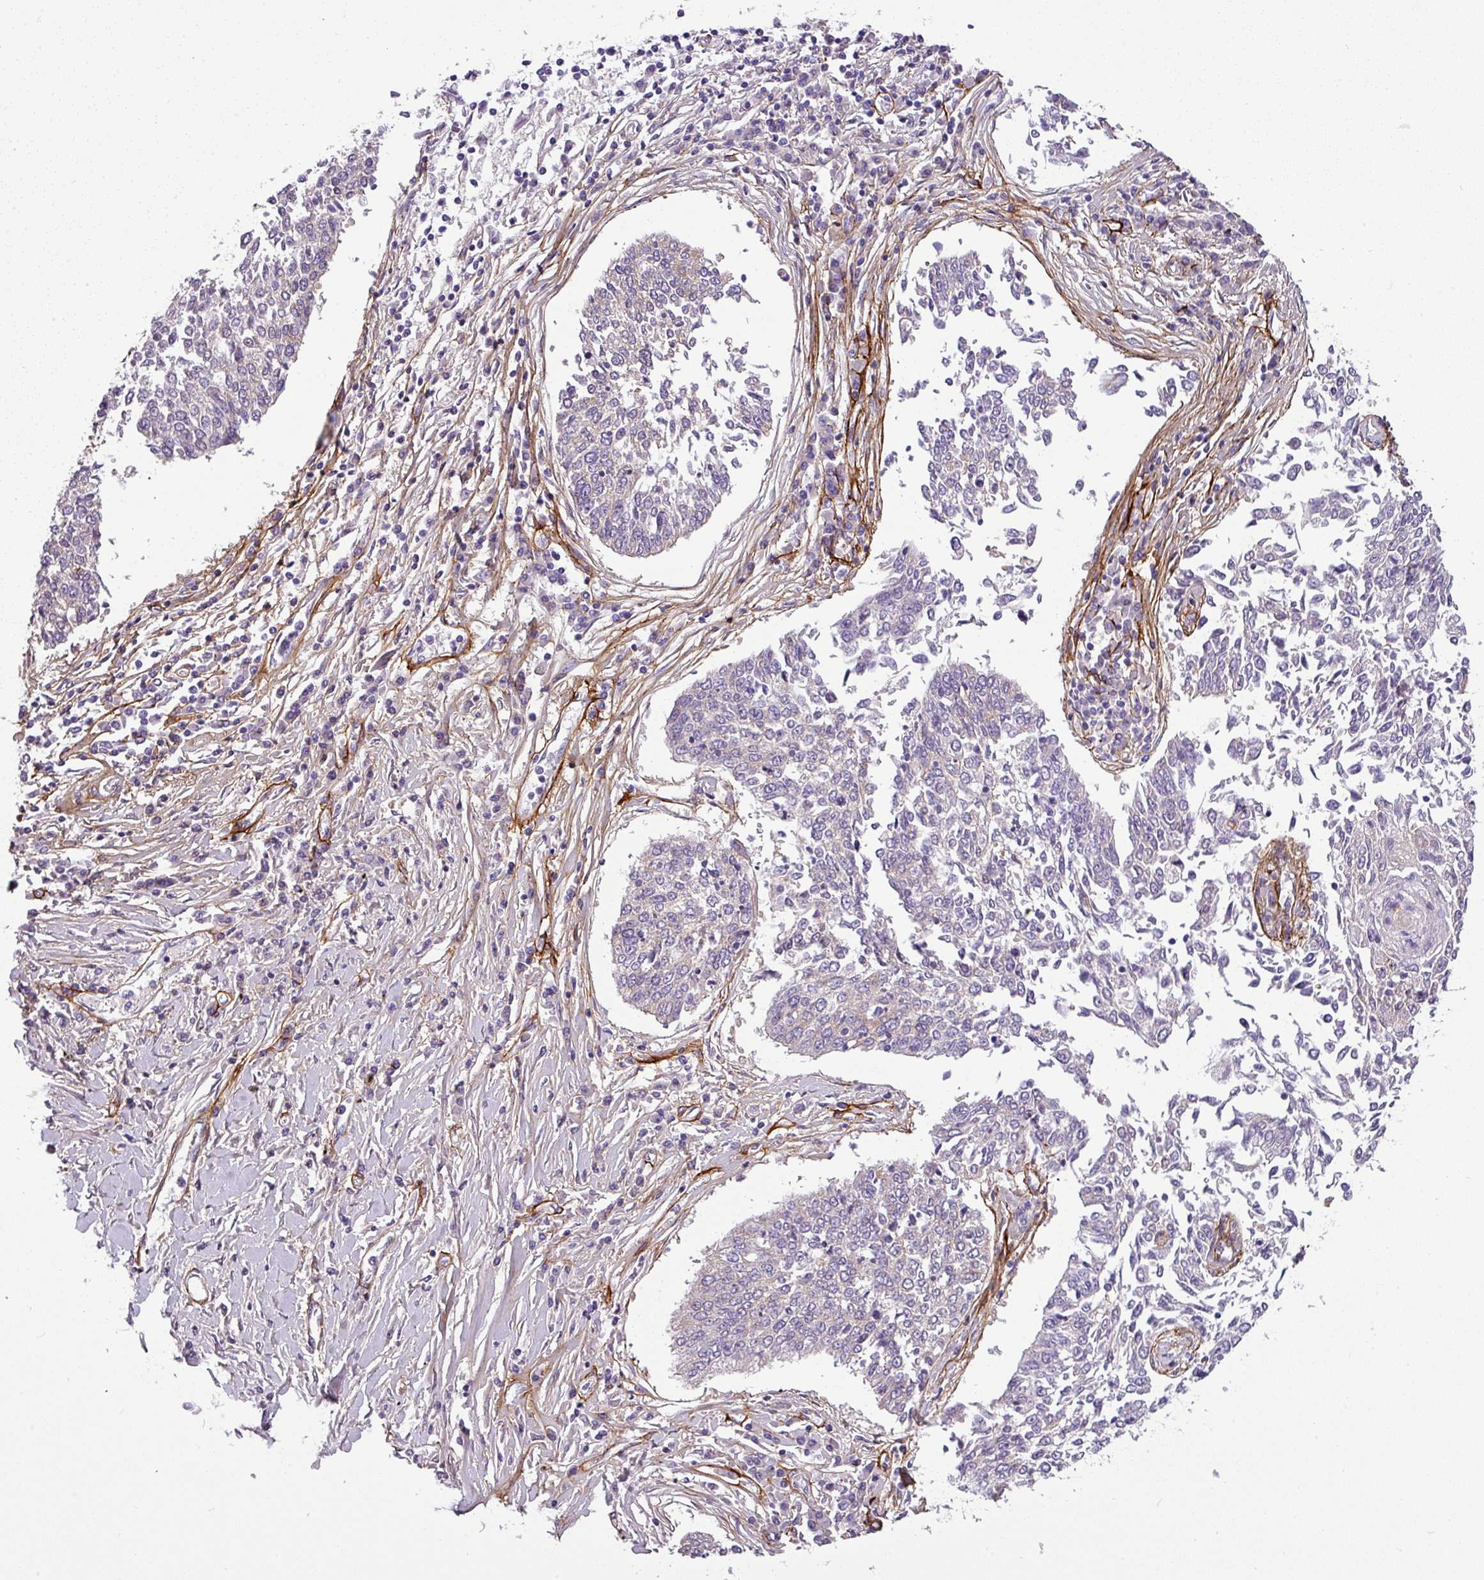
{"staining": {"intensity": "negative", "quantity": "none", "location": "none"}, "tissue": "lung cancer", "cell_type": "Tumor cells", "image_type": "cancer", "snomed": [{"axis": "morphology", "description": "Normal tissue, NOS"}, {"axis": "morphology", "description": "Squamous cell carcinoma, NOS"}, {"axis": "topography", "description": "Cartilage tissue"}, {"axis": "topography", "description": "Bronchus"}, {"axis": "topography", "description": "Lung"}, {"axis": "topography", "description": "Peripheral nerve tissue"}], "caption": "DAB (3,3'-diaminobenzidine) immunohistochemical staining of lung cancer demonstrates no significant positivity in tumor cells.", "gene": "PARD6G", "patient": {"sex": "female", "age": 49}}